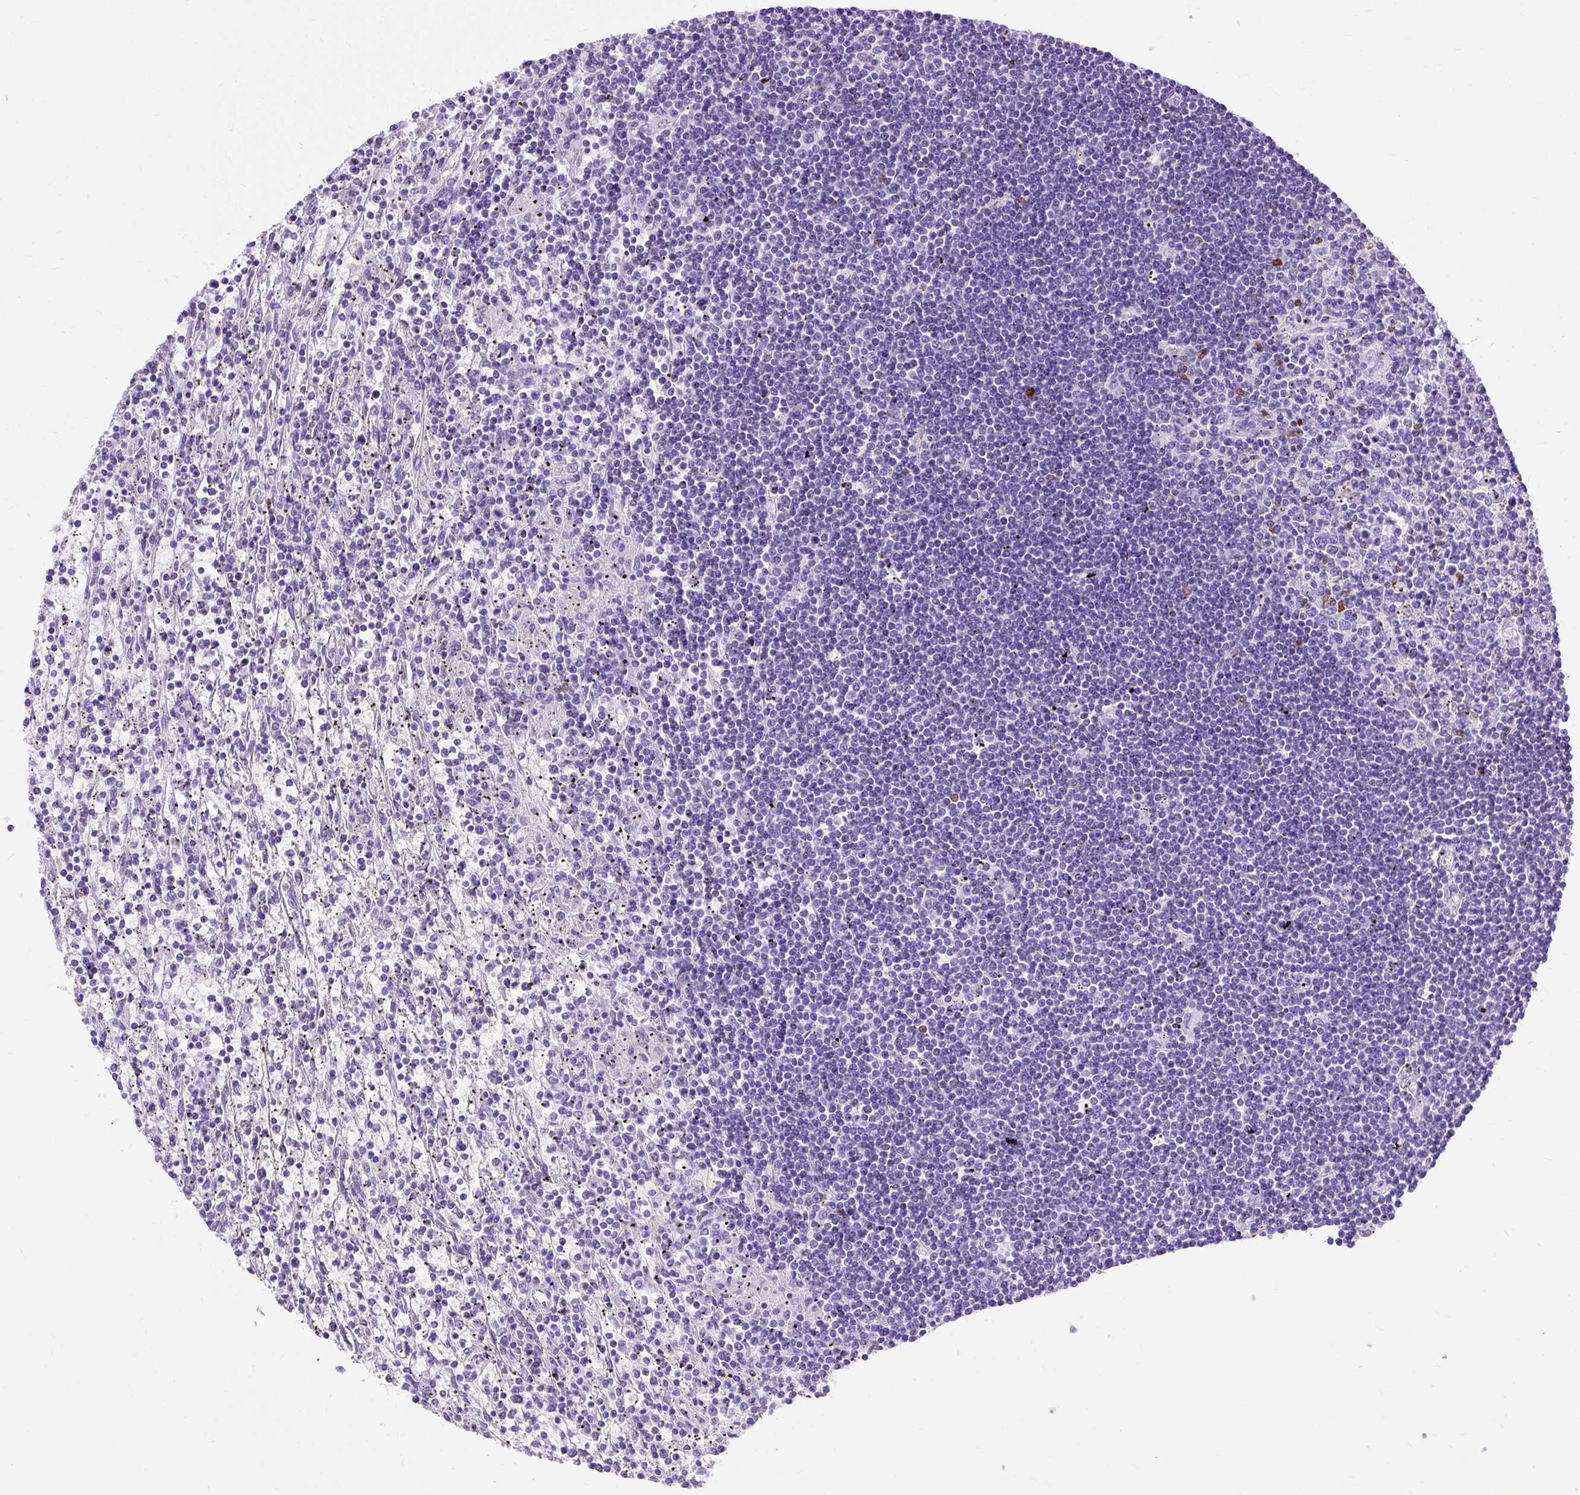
{"staining": {"intensity": "negative", "quantity": "none", "location": "none"}, "tissue": "lymphoma", "cell_type": "Tumor cells", "image_type": "cancer", "snomed": [{"axis": "morphology", "description": "Malignant lymphoma, non-Hodgkin's type, Low grade"}, {"axis": "topography", "description": "Spleen"}], "caption": "Immunohistochemistry image of neoplastic tissue: human lymphoma stained with DAB (3,3'-diaminobenzidine) reveals no significant protein positivity in tumor cells.", "gene": "PVALB", "patient": {"sex": "male", "age": 76}}